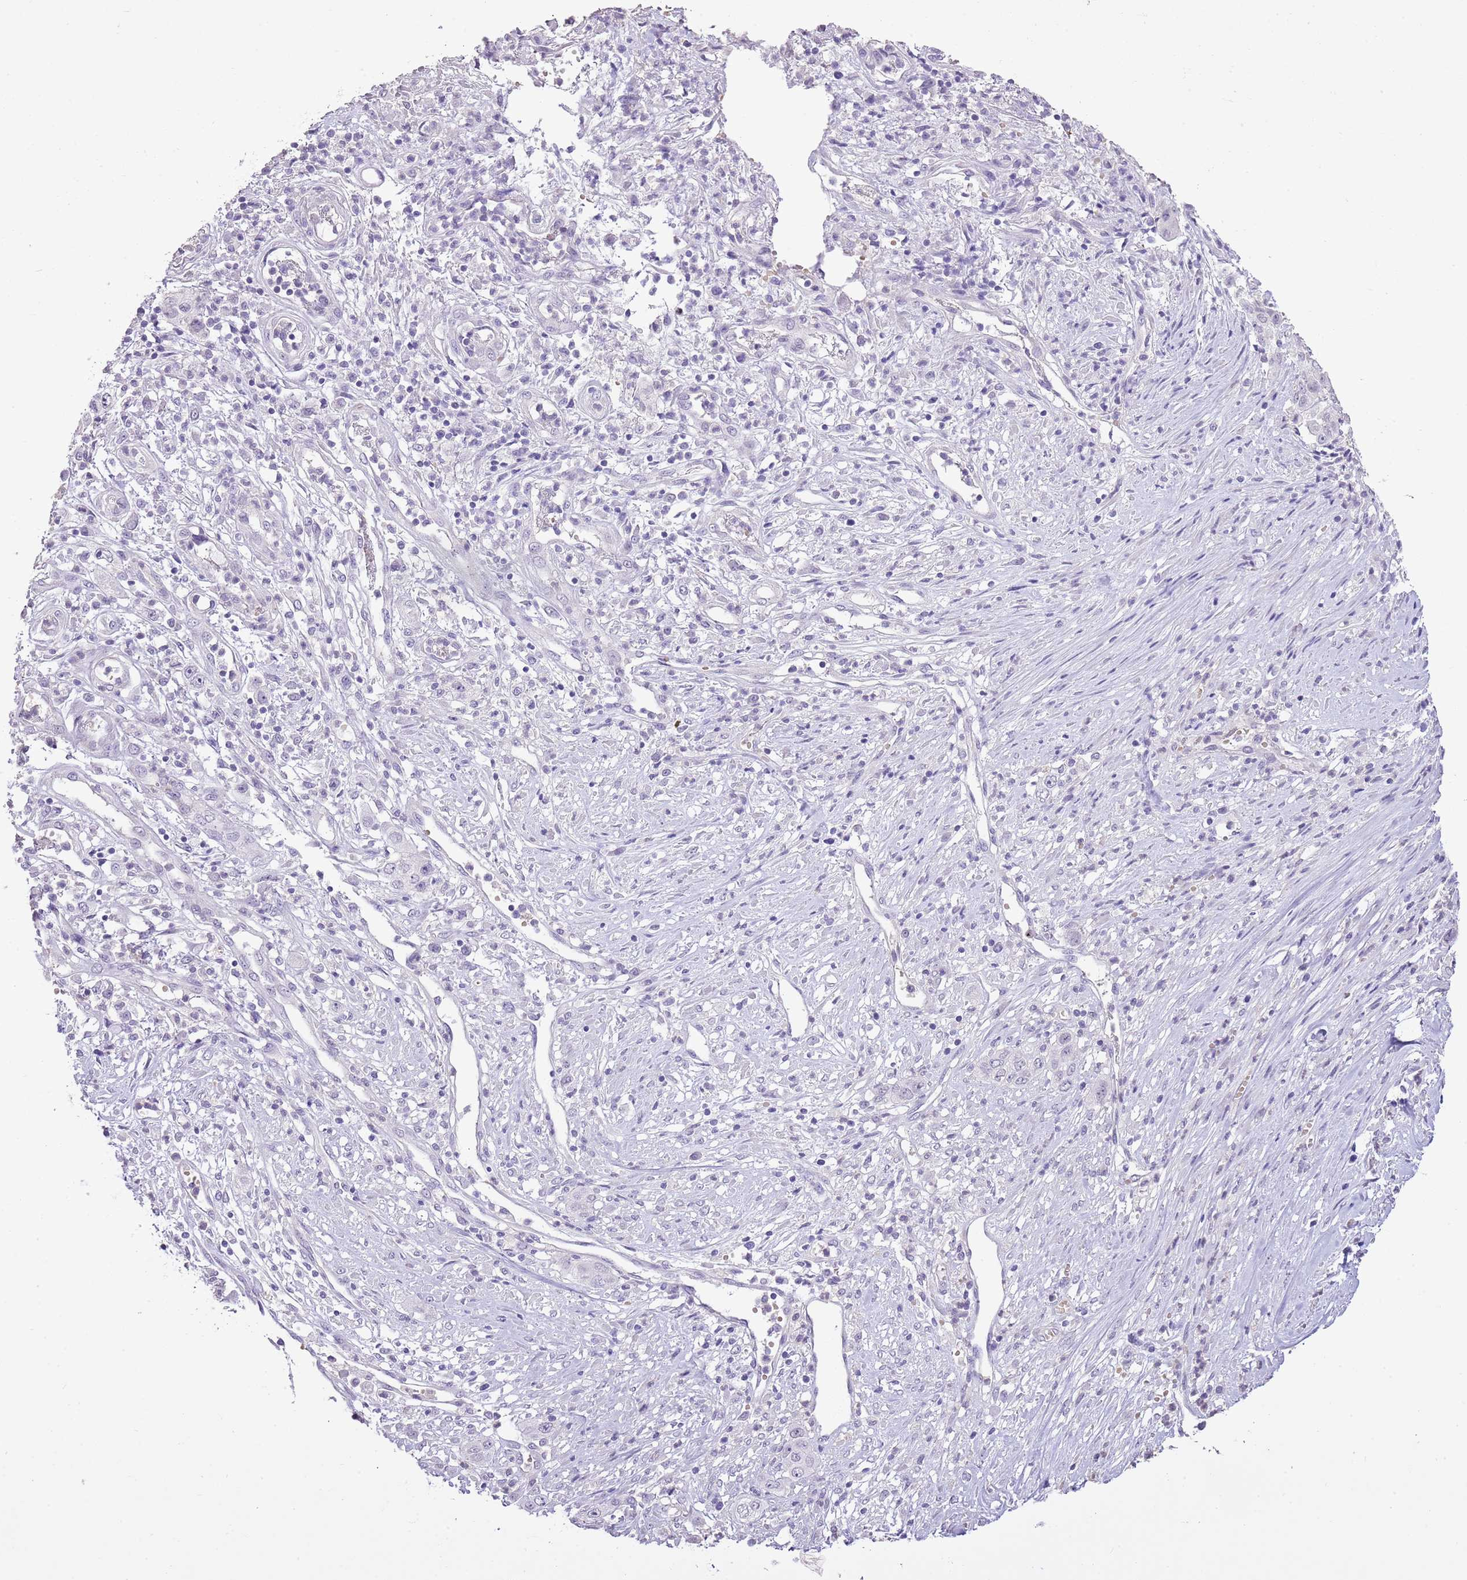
{"staining": {"intensity": "negative", "quantity": "none", "location": "none"}, "tissue": "stomach cancer", "cell_type": "Tumor cells", "image_type": "cancer", "snomed": [{"axis": "morphology", "description": "Adenocarcinoma, NOS"}, {"axis": "topography", "description": "Stomach, upper"}], "caption": "Immunohistochemistry (IHC) image of neoplastic tissue: adenocarcinoma (stomach) stained with DAB (3,3'-diaminobenzidine) exhibits no significant protein positivity in tumor cells.", "gene": "XPO7", "patient": {"sex": "male", "age": 62}}